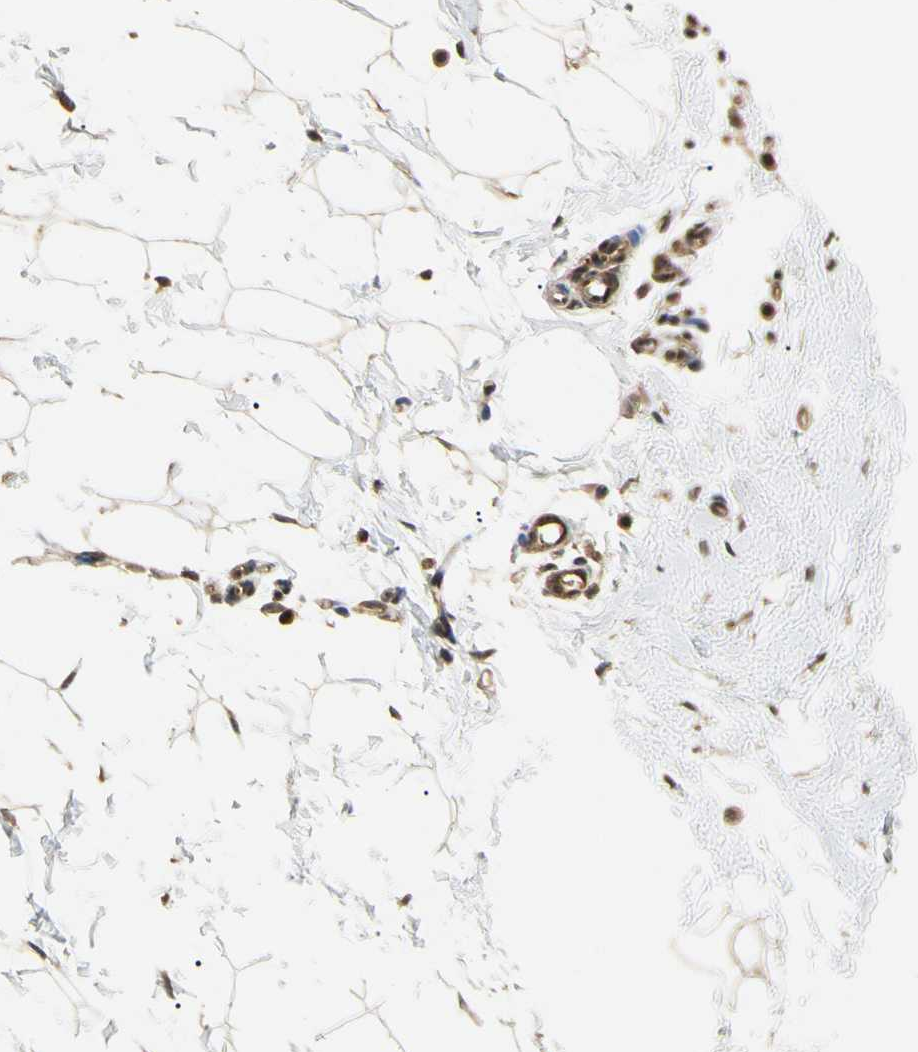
{"staining": {"intensity": "moderate", "quantity": "25%-75%", "location": "cytoplasmic/membranous,nuclear"}, "tissue": "adipose tissue", "cell_type": "Adipocytes", "image_type": "normal", "snomed": [{"axis": "morphology", "description": "Normal tissue, NOS"}, {"axis": "topography", "description": "Breast"}], "caption": "IHC (DAB (3,3'-diaminobenzidine)) staining of unremarkable adipose tissue displays moderate cytoplasmic/membranous,nuclear protein positivity in about 25%-75% of adipocytes.", "gene": "YWHAB", "patient": {"sex": "female", "age": 45}}